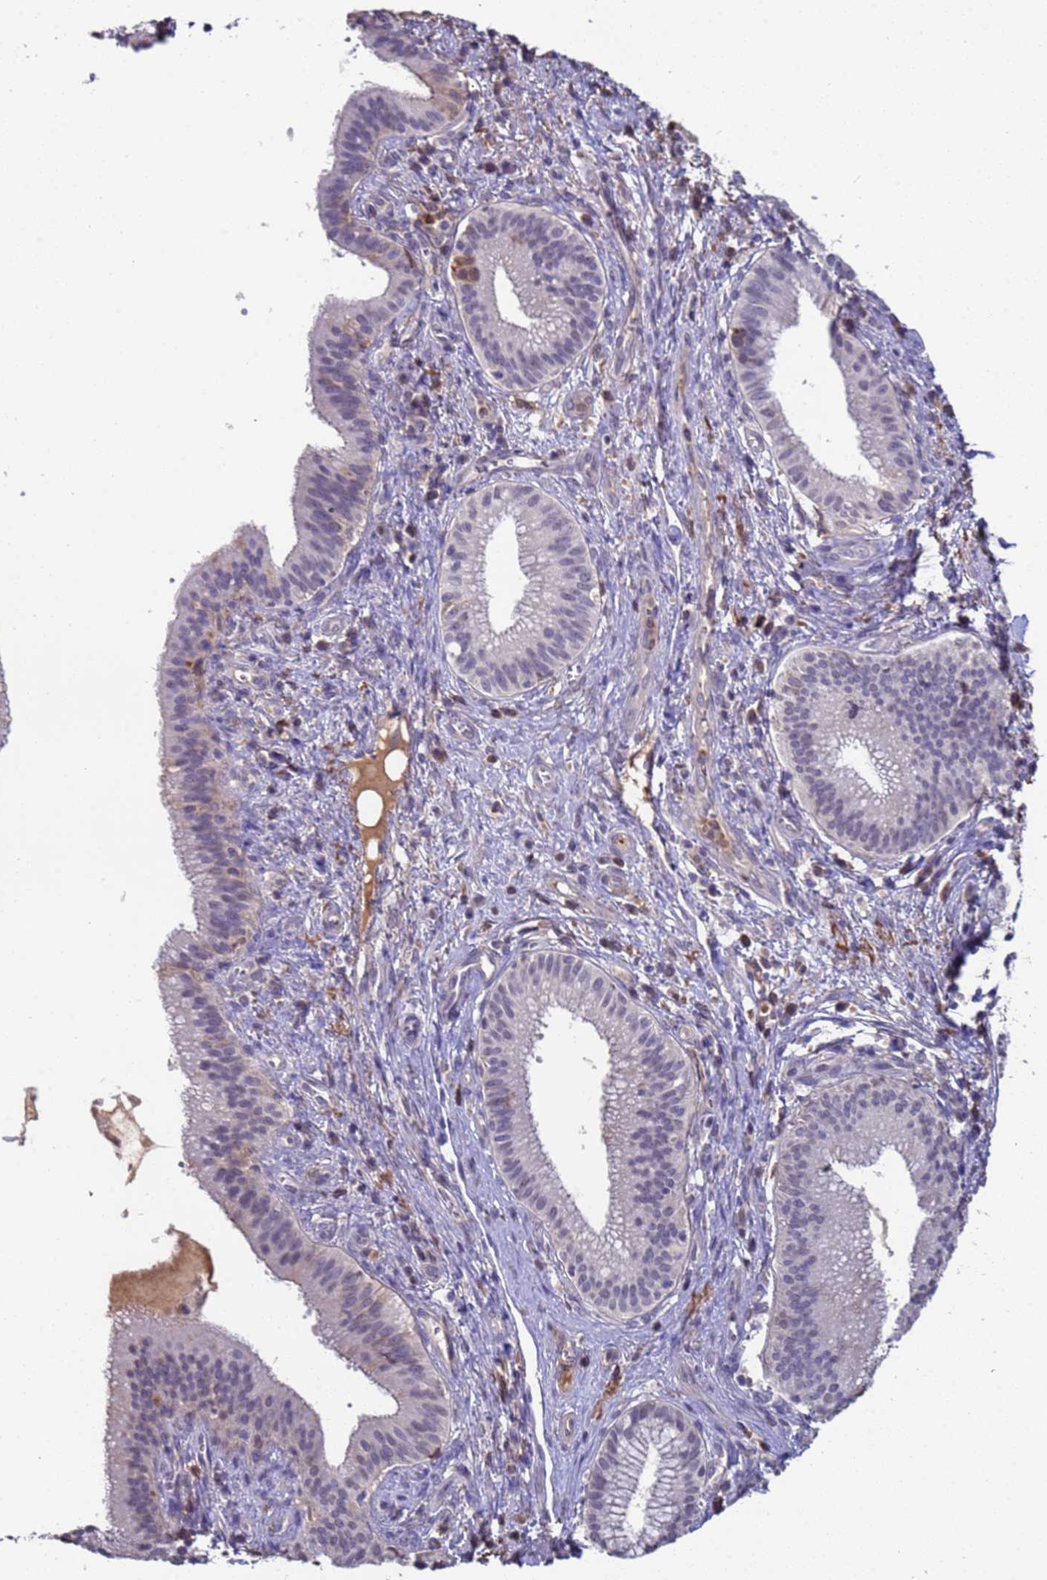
{"staining": {"intensity": "negative", "quantity": "none", "location": "none"}, "tissue": "pancreatic cancer", "cell_type": "Tumor cells", "image_type": "cancer", "snomed": [{"axis": "morphology", "description": "Adenocarcinoma, NOS"}, {"axis": "topography", "description": "Pancreas"}], "caption": "IHC histopathology image of neoplastic tissue: human pancreatic adenocarcinoma stained with DAB (3,3'-diaminobenzidine) reveals no significant protein positivity in tumor cells.", "gene": "ZNF248", "patient": {"sex": "male", "age": 72}}